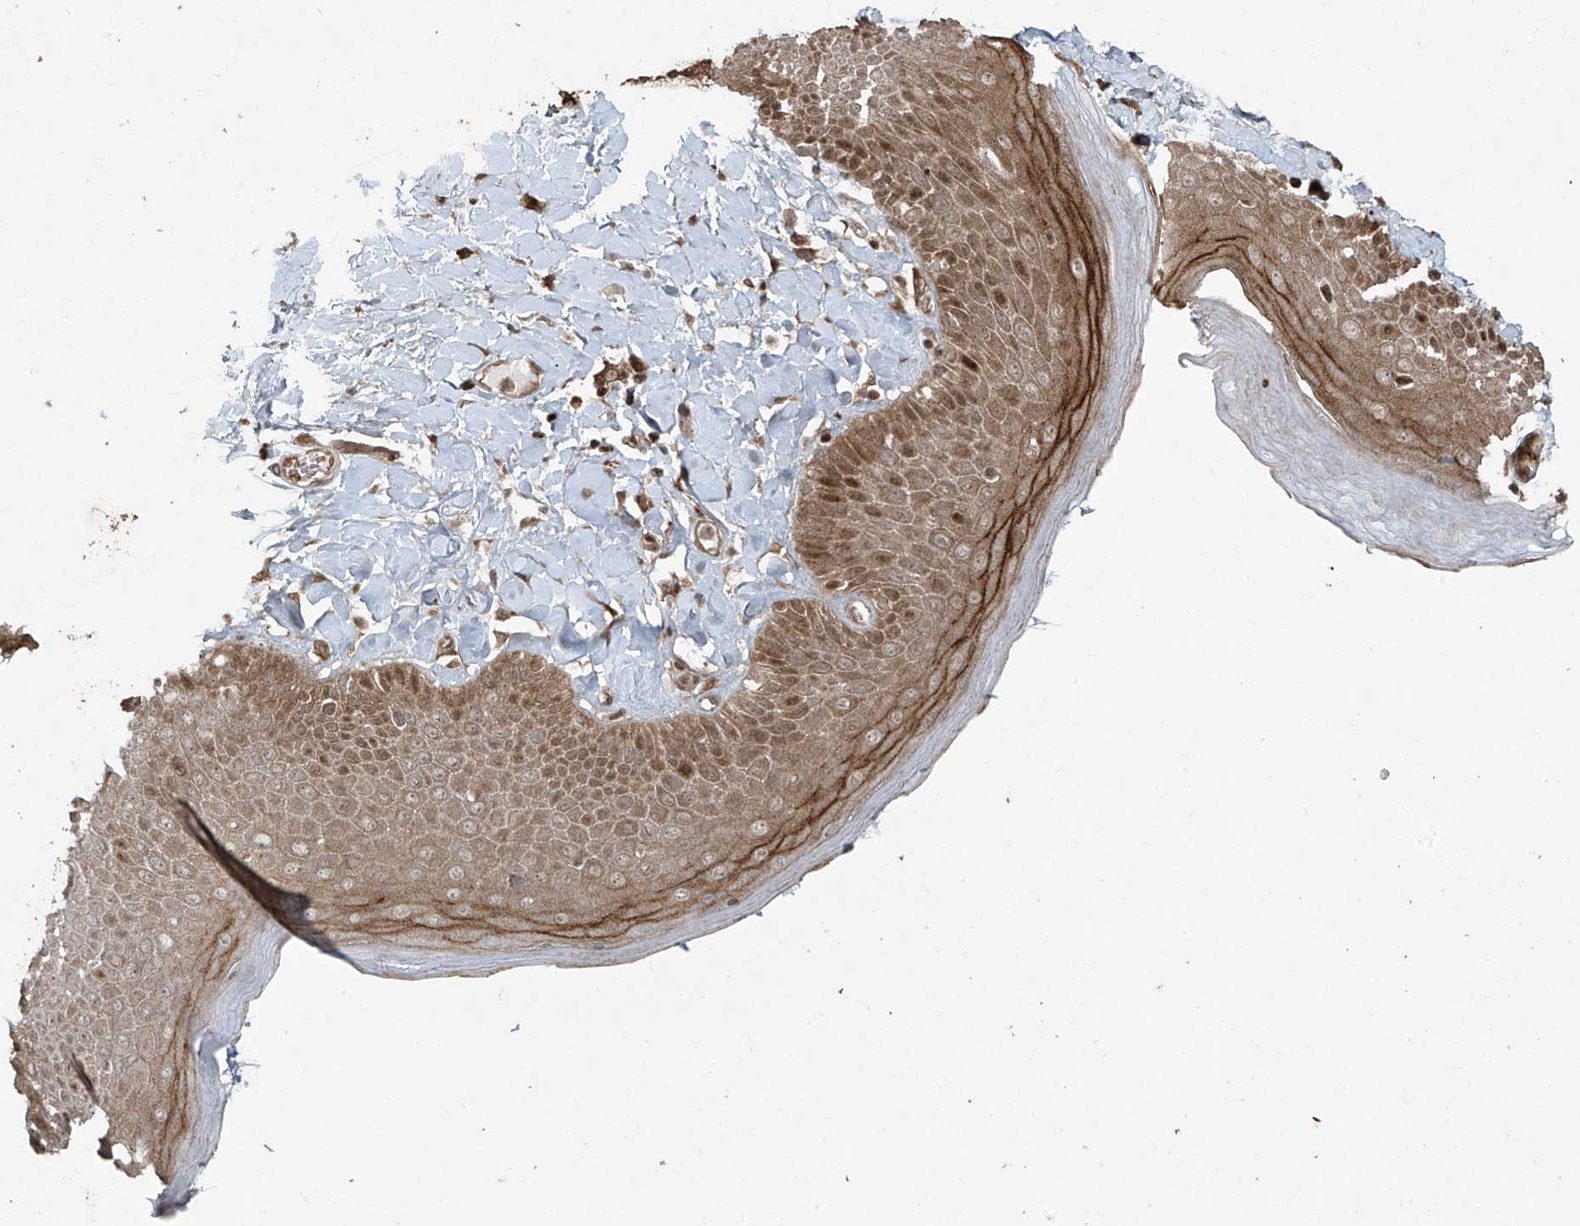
{"staining": {"intensity": "moderate", "quantity": ">75%", "location": "cytoplasmic/membranous,nuclear"}, "tissue": "skin", "cell_type": "Epidermal cells", "image_type": "normal", "snomed": [{"axis": "morphology", "description": "Normal tissue, NOS"}, {"axis": "topography", "description": "Anal"}], "caption": "Moderate cytoplasmic/membranous,nuclear expression for a protein is identified in approximately >75% of epidermal cells of normal skin using immunohistochemistry.", "gene": "TTC22", "patient": {"sex": "male", "age": 69}}